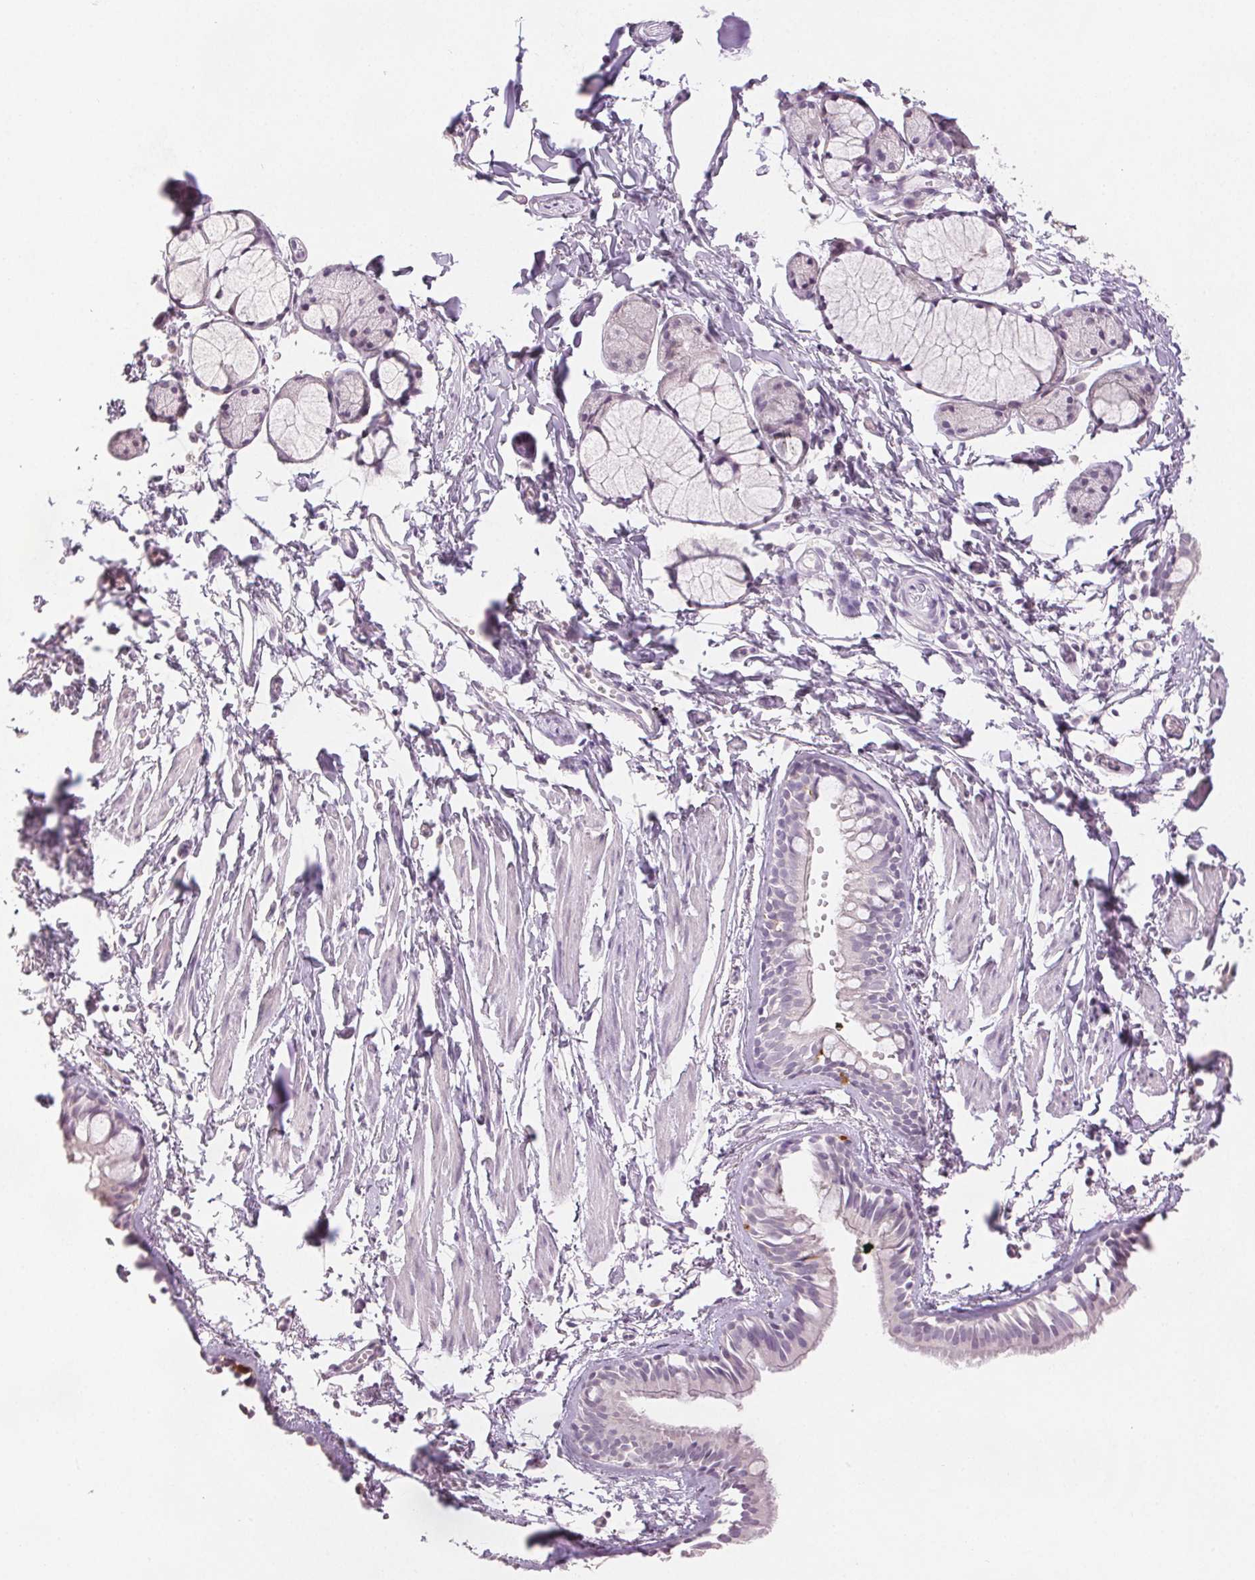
{"staining": {"intensity": "negative", "quantity": "none", "location": "none"}, "tissue": "bronchus", "cell_type": "Respiratory epithelial cells", "image_type": "normal", "snomed": [{"axis": "morphology", "description": "Normal tissue, NOS"}, {"axis": "topography", "description": "Cartilage tissue"}, {"axis": "topography", "description": "Bronchus"}], "caption": "There is no significant expression in respiratory epithelial cells of bronchus. (DAB IHC with hematoxylin counter stain).", "gene": "SCGN", "patient": {"sex": "female", "age": 59}}